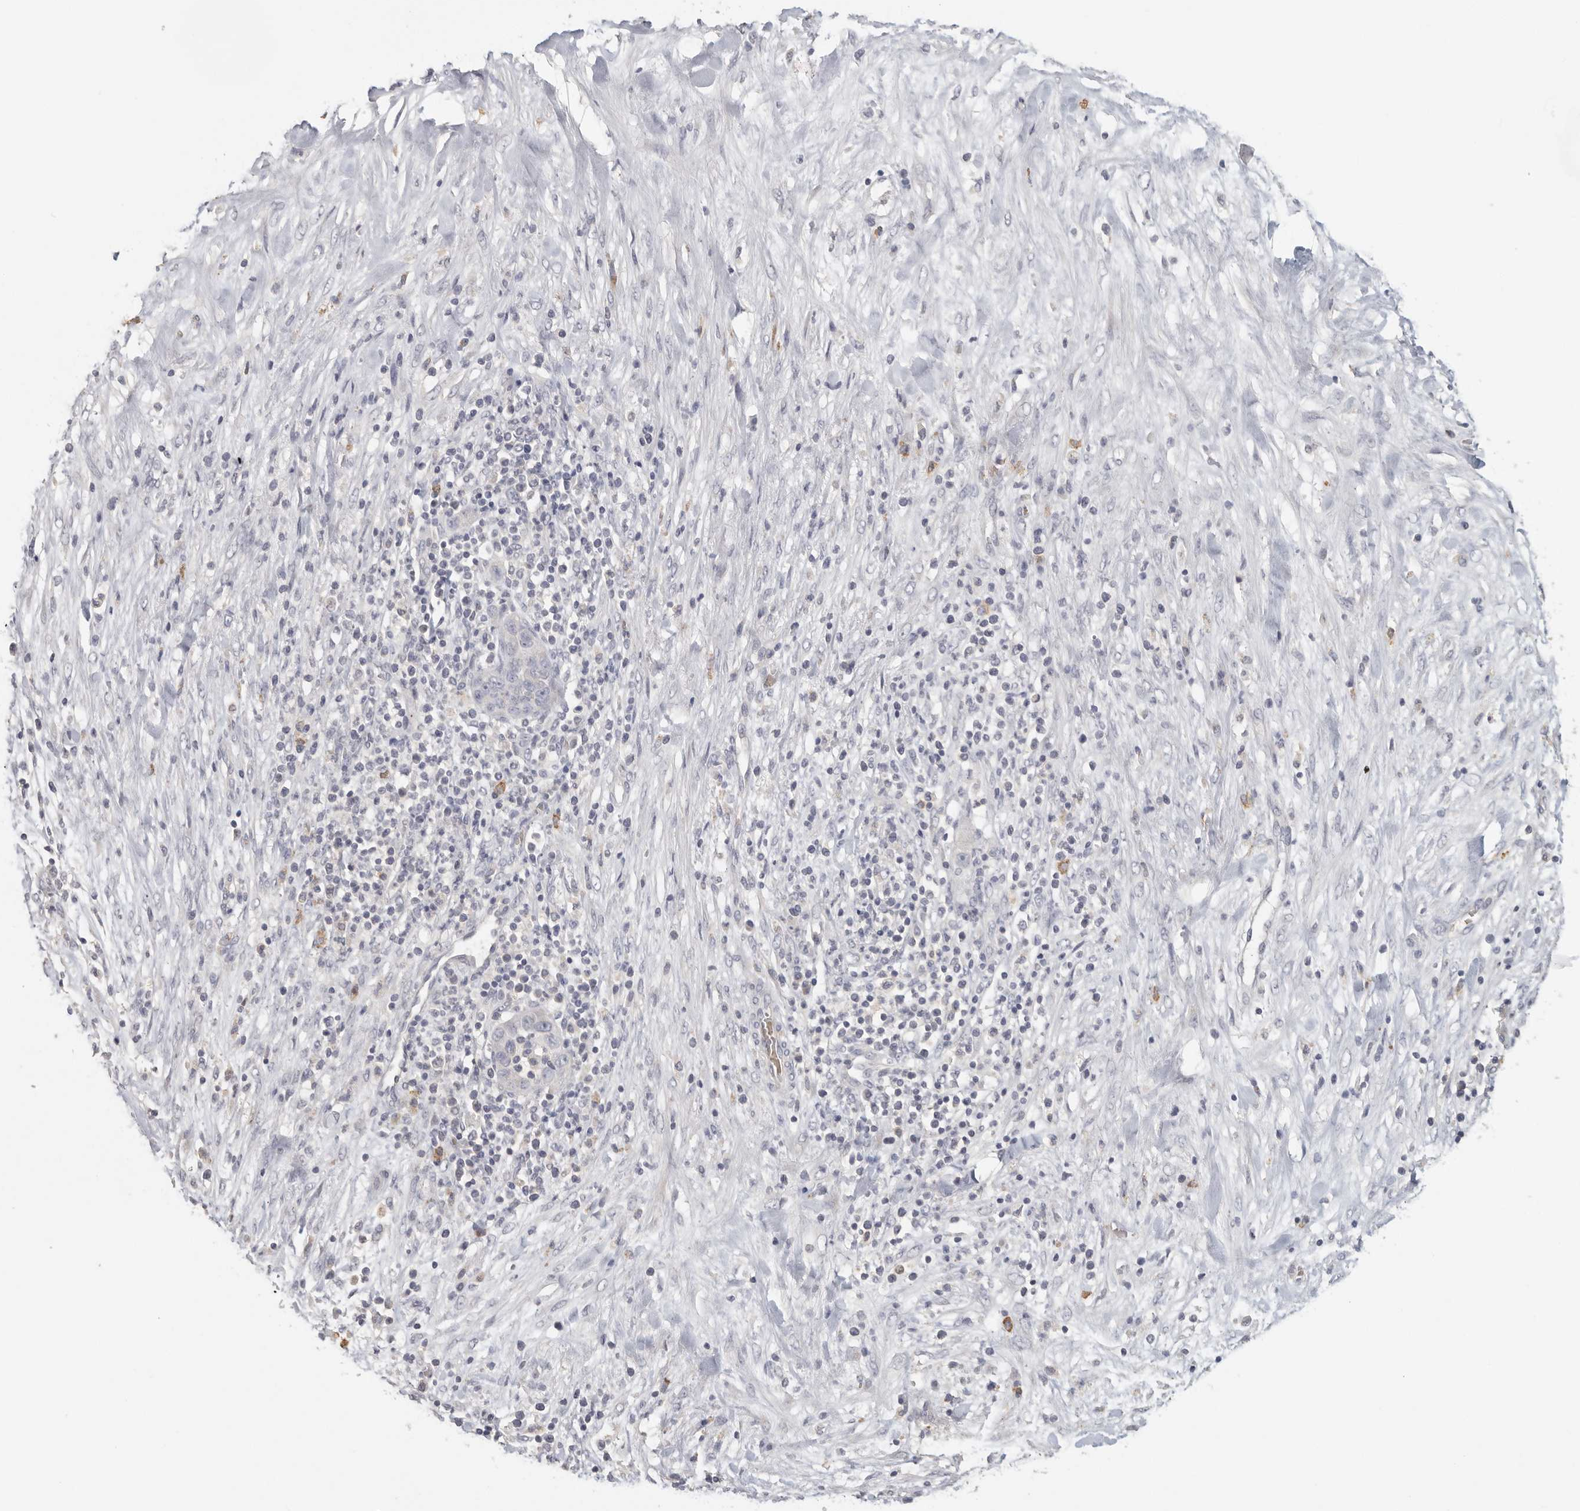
{"staining": {"intensity": "negative", "quantity": "none", "location": "none"}, "tissue": "liver cancer", "cell_type": "Tumor cells", "image_type": "cancer", "snomed": [{"axis": "morphology", "description": "Cholangiocarcinoma"}, {"axis": "topography", "description": "Liver"}], "caption": "This is a image of IHC staining of liver cholangiocarcinoma, which shows no staining in tumor cells.", "gene": "DNAJC11", "patient": {"sex": "female", "age": 52}}